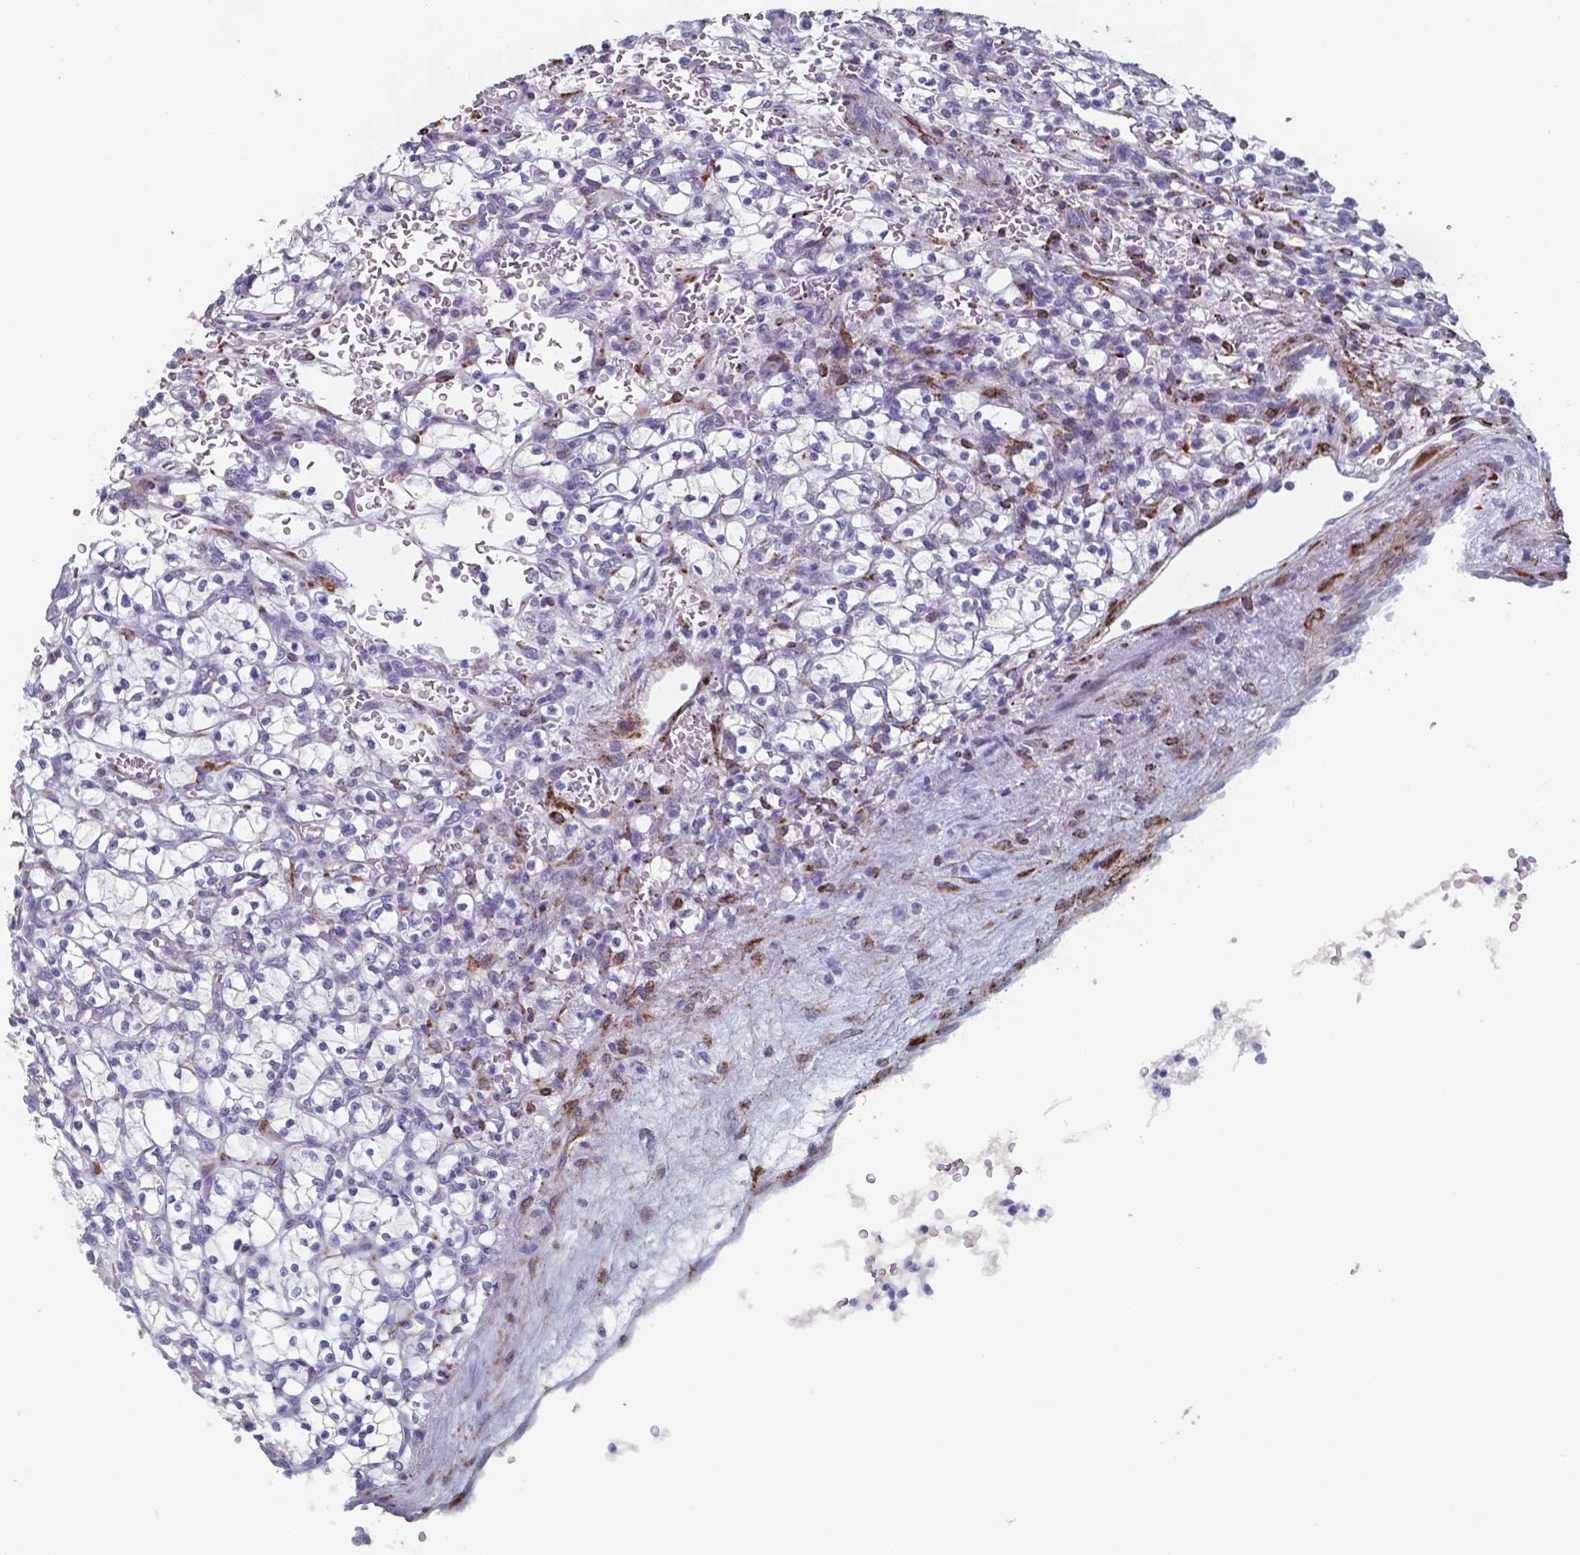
{"staining": {"intensity": "negative", "quantity": "none", "location": "none"}, "tissue": "renal cancer", "cell_type": "Tumor cells", "image_type": "cancer", "snomed": [{"axis": "morphology", "description": "Adenocarcinoma, NOS"}, {"axis": "topography", "description": "Kidney"}], "caption": "Renal cancer stained for a protein using IHC shows no positivity tumor cells.", "gene": "PLA2R1", "patient": {"sex": "female", "age": 64}}